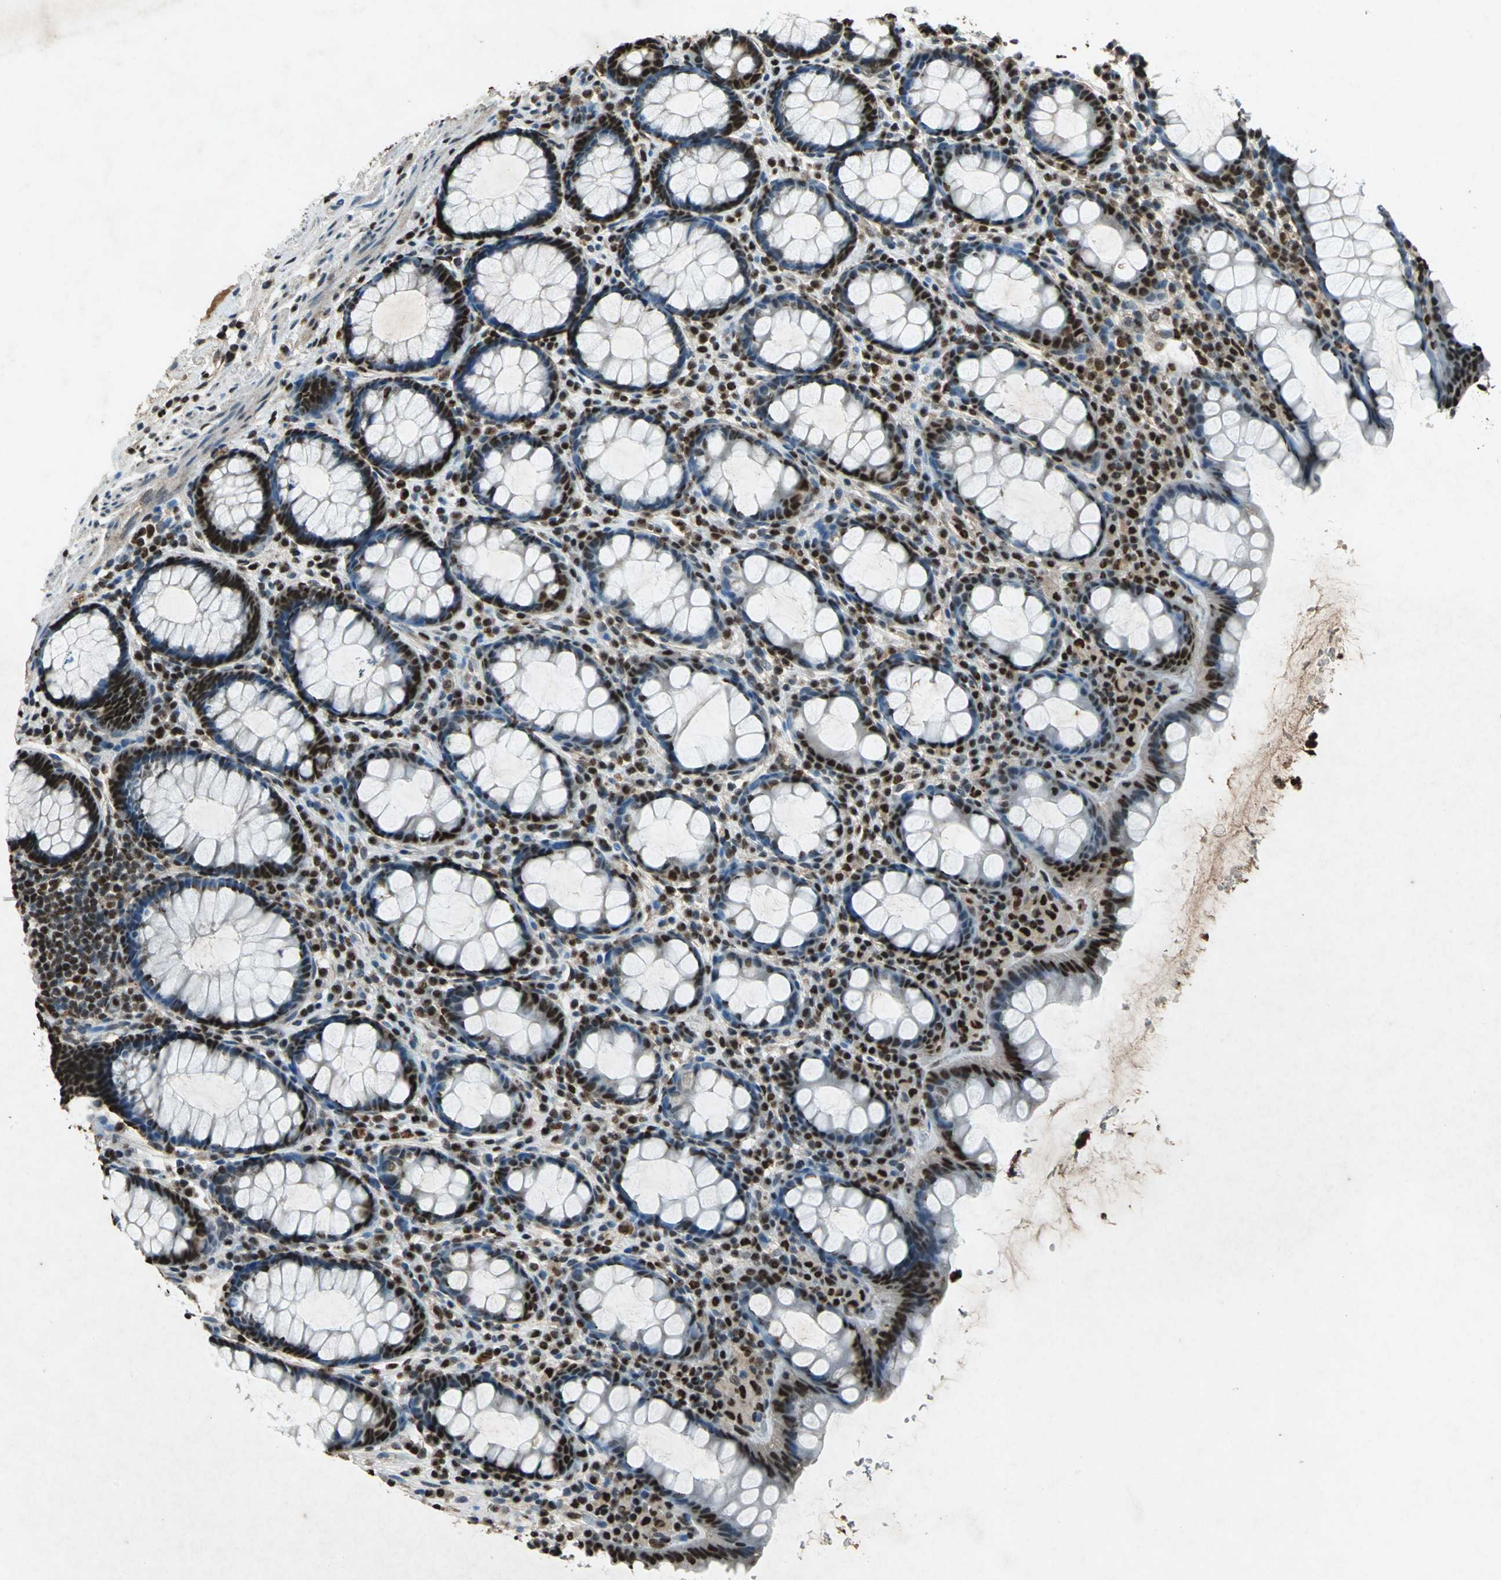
{"staining": {"intensity": "strong", "quantity": "25%-75%", "location": "nuclear"}, "tissue": "rectum", "cell_type": "Glandular cells", "image_type": "normal", "snomed": [{"axis": "morphology", "description": "Normal tissue, NOS"}, {"axis": "topography", "description": "Rectum"}], "caption": "An IHC image of normal tissue is shown. Protein staining in brown shows strong nuclear positivity in rectum within glandular cells.", "gene": "ANP32A", "patient": {"sex": "male", "age": 92}}